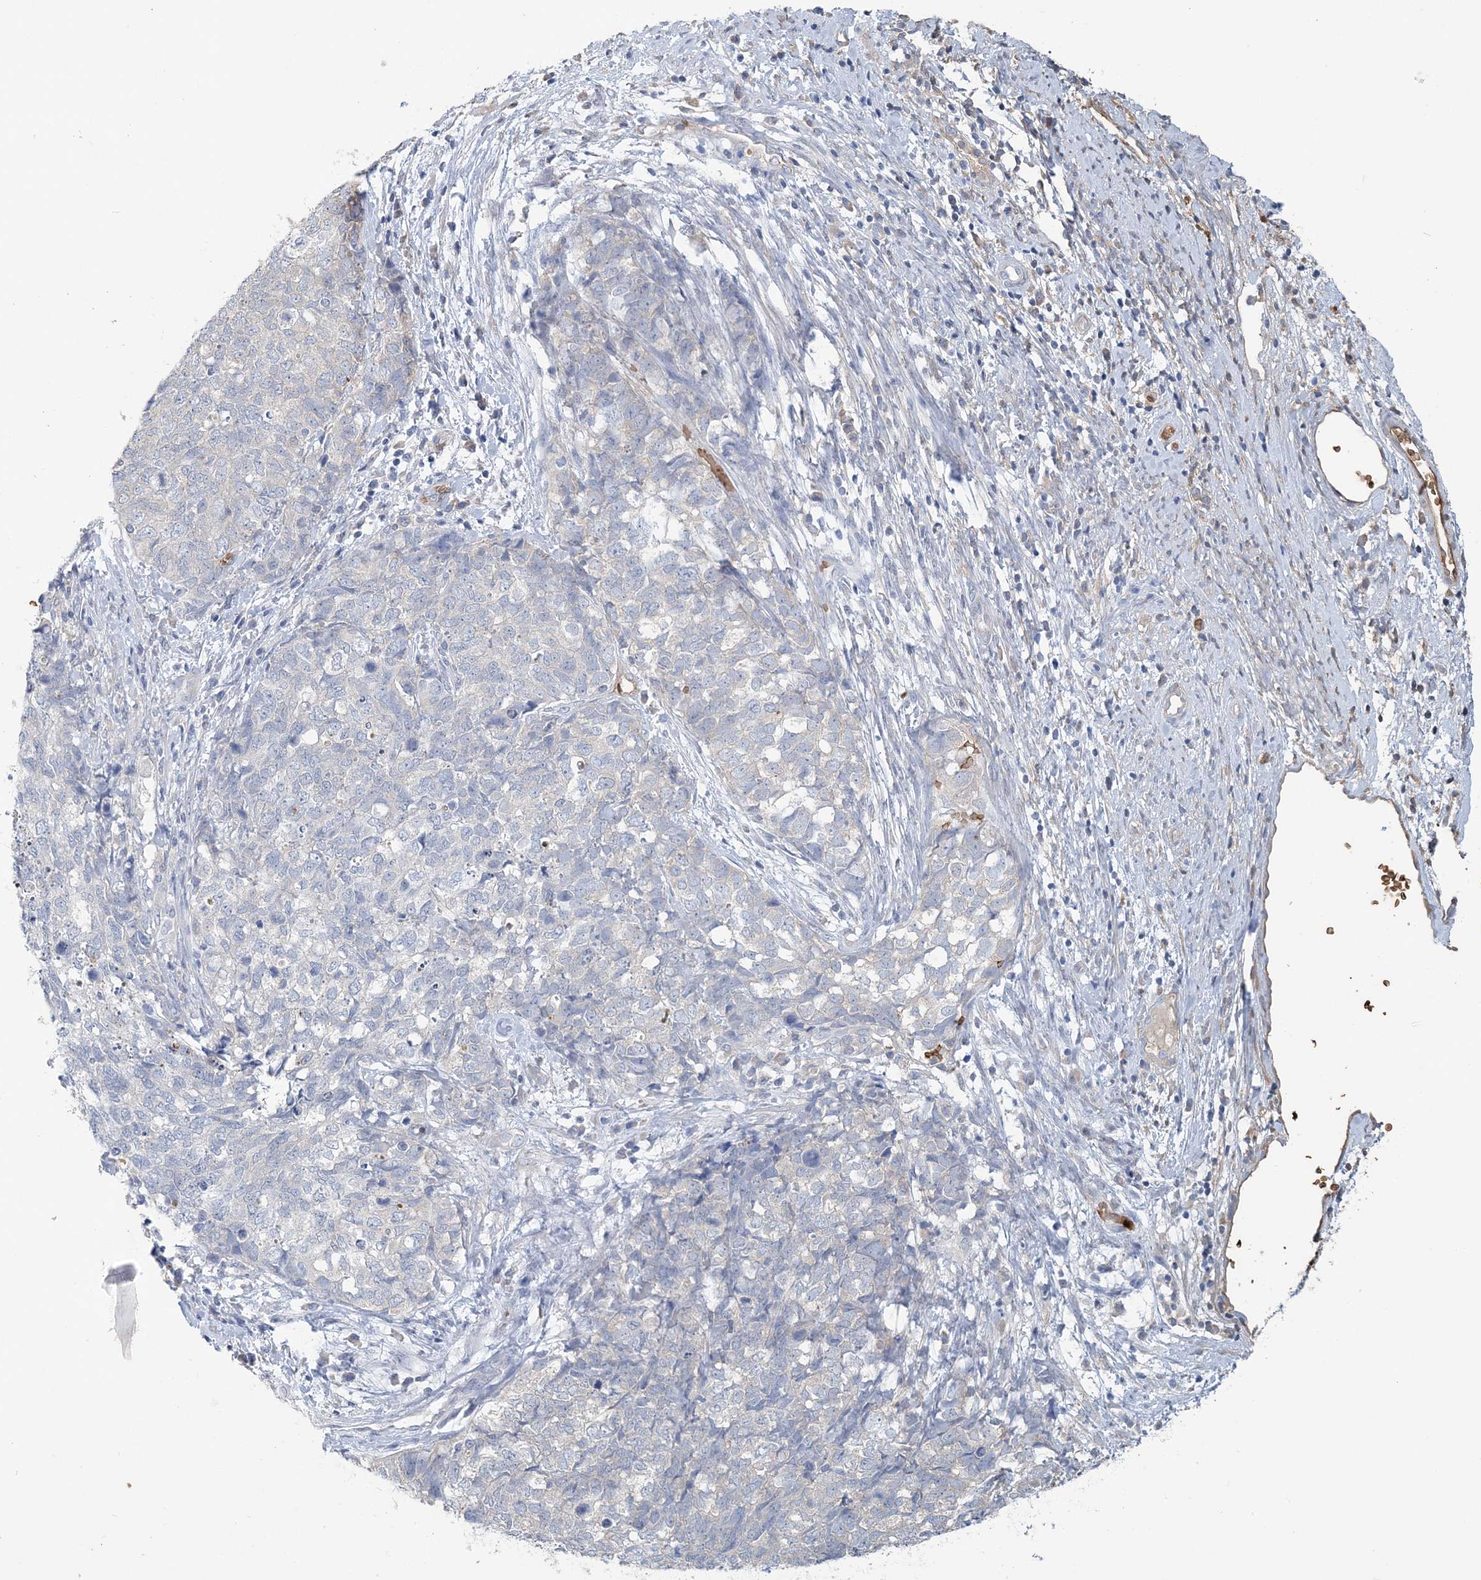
{"staining": {"intensity": "negative", "quantity": "none", "location": "none"}, "tissue": "cervical cancer", "cell_type": "Tumor cells", "image_type": "cancer", "snomed": [{"axis": "morphology", "description": "Squamous cell carcinoma, NOS"}, {"axis": "topography", "description": "Cervix"}], "caption": "Immunohistochemistry (IHC) of human cervical cancer demonstrates no expression in tumor cells.", "gene": "HBD", "patient": {"sex": "female", "age": 63}}